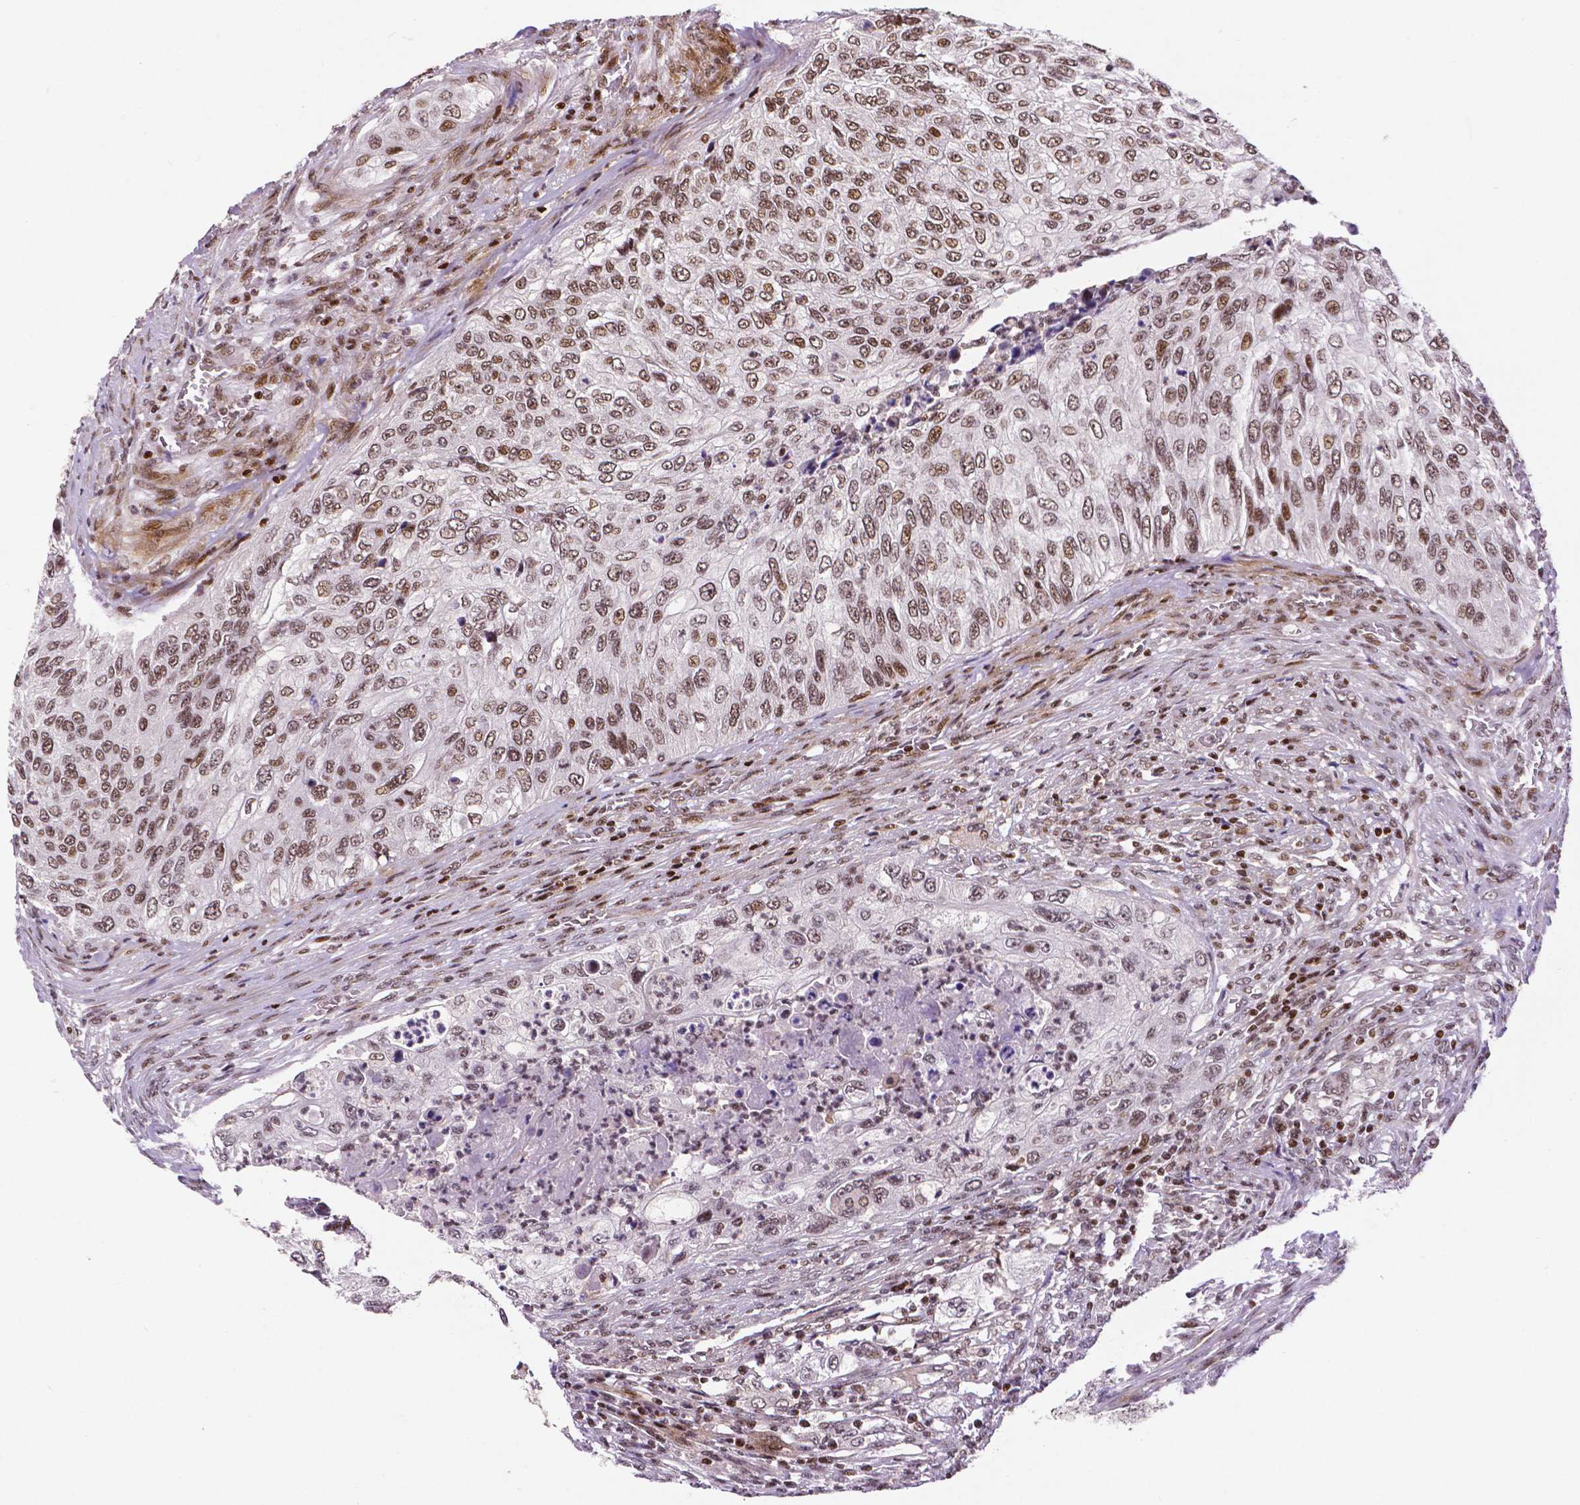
{"staining": {"intensity": "moderate", "quantity": ">75%", "location": "nuclear"}, "tissue": "urothelial cancer", "cell_type": "Tumor cells", "image_type": "cancer", "snomed": [{"axis": "morphology", "description": "Urothelial carcinoma, High grade"}, {"axis": "topography", "description": "Urinary bladder"}], "caption": "Human high-grade urothelial carcinoma stained with a brown dye demonstrates moderate nuclear positive staining in approximately >75% of tumor cells.", "gene": "CTCF", "patient": {"sex": "female", "age": 60}}